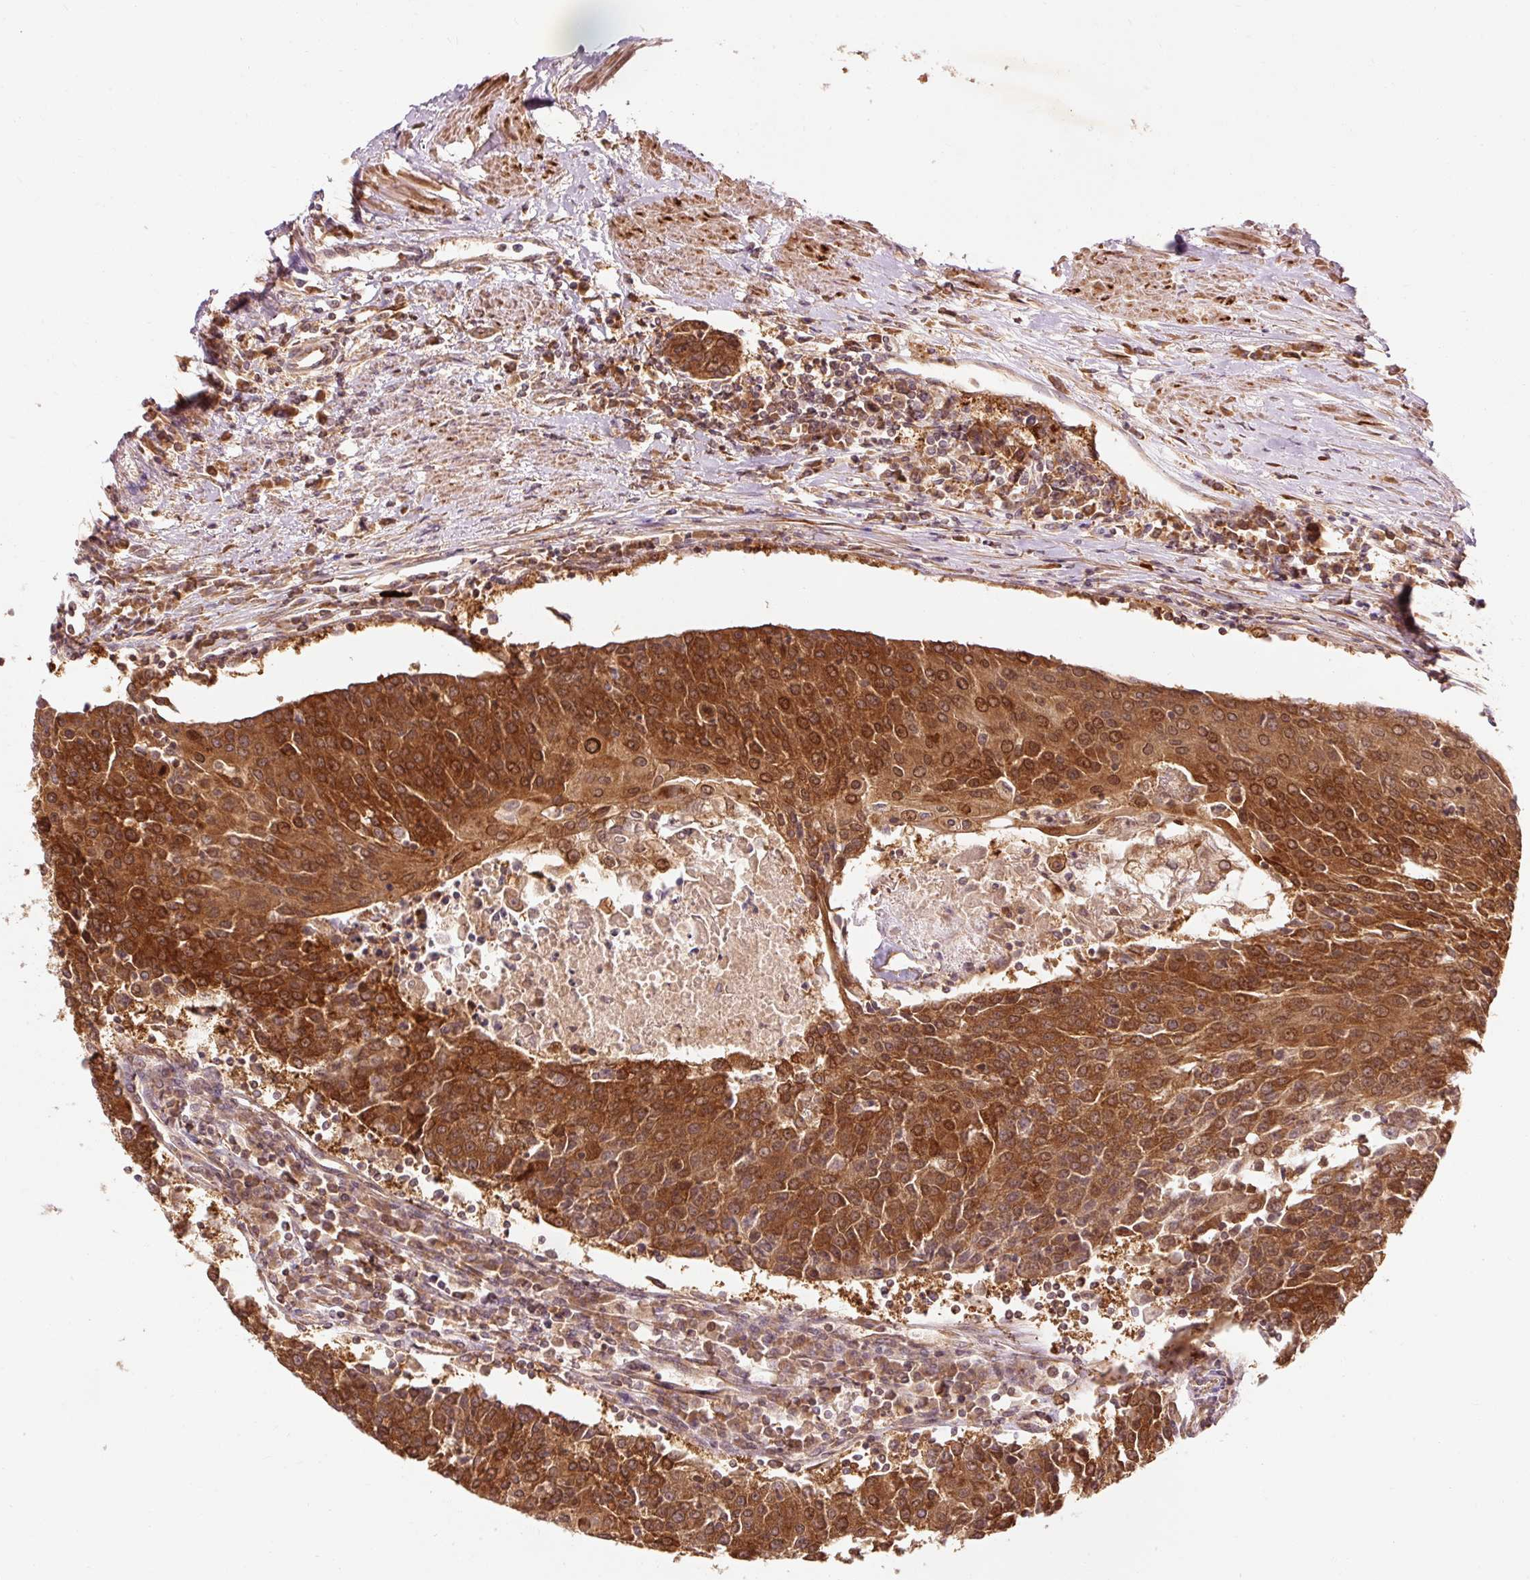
{"staining": {"intensity": "strong", "quantity": ">75%", "location": "cytoplasmic/membranous,nuclear"}, "tissue": "urothelial cancer", "cell_type": "Tumor cells", "image_type": "cancer", "snomed": [{"axis": "morphology", "description": "Urothelial carcinoma, High grade"}, {"axis": "topography", "description": "Urinary bladder"}], "caption": "Immunohistochemical staining of human high-grade urothelial carcinoma reveals high levels of strong cytoplasmic/membranous and nuclear protein expression in approximately >75% of tumor cells.", "gene": "PDAP1", "patient": {"sex": "female", "age": 85}}